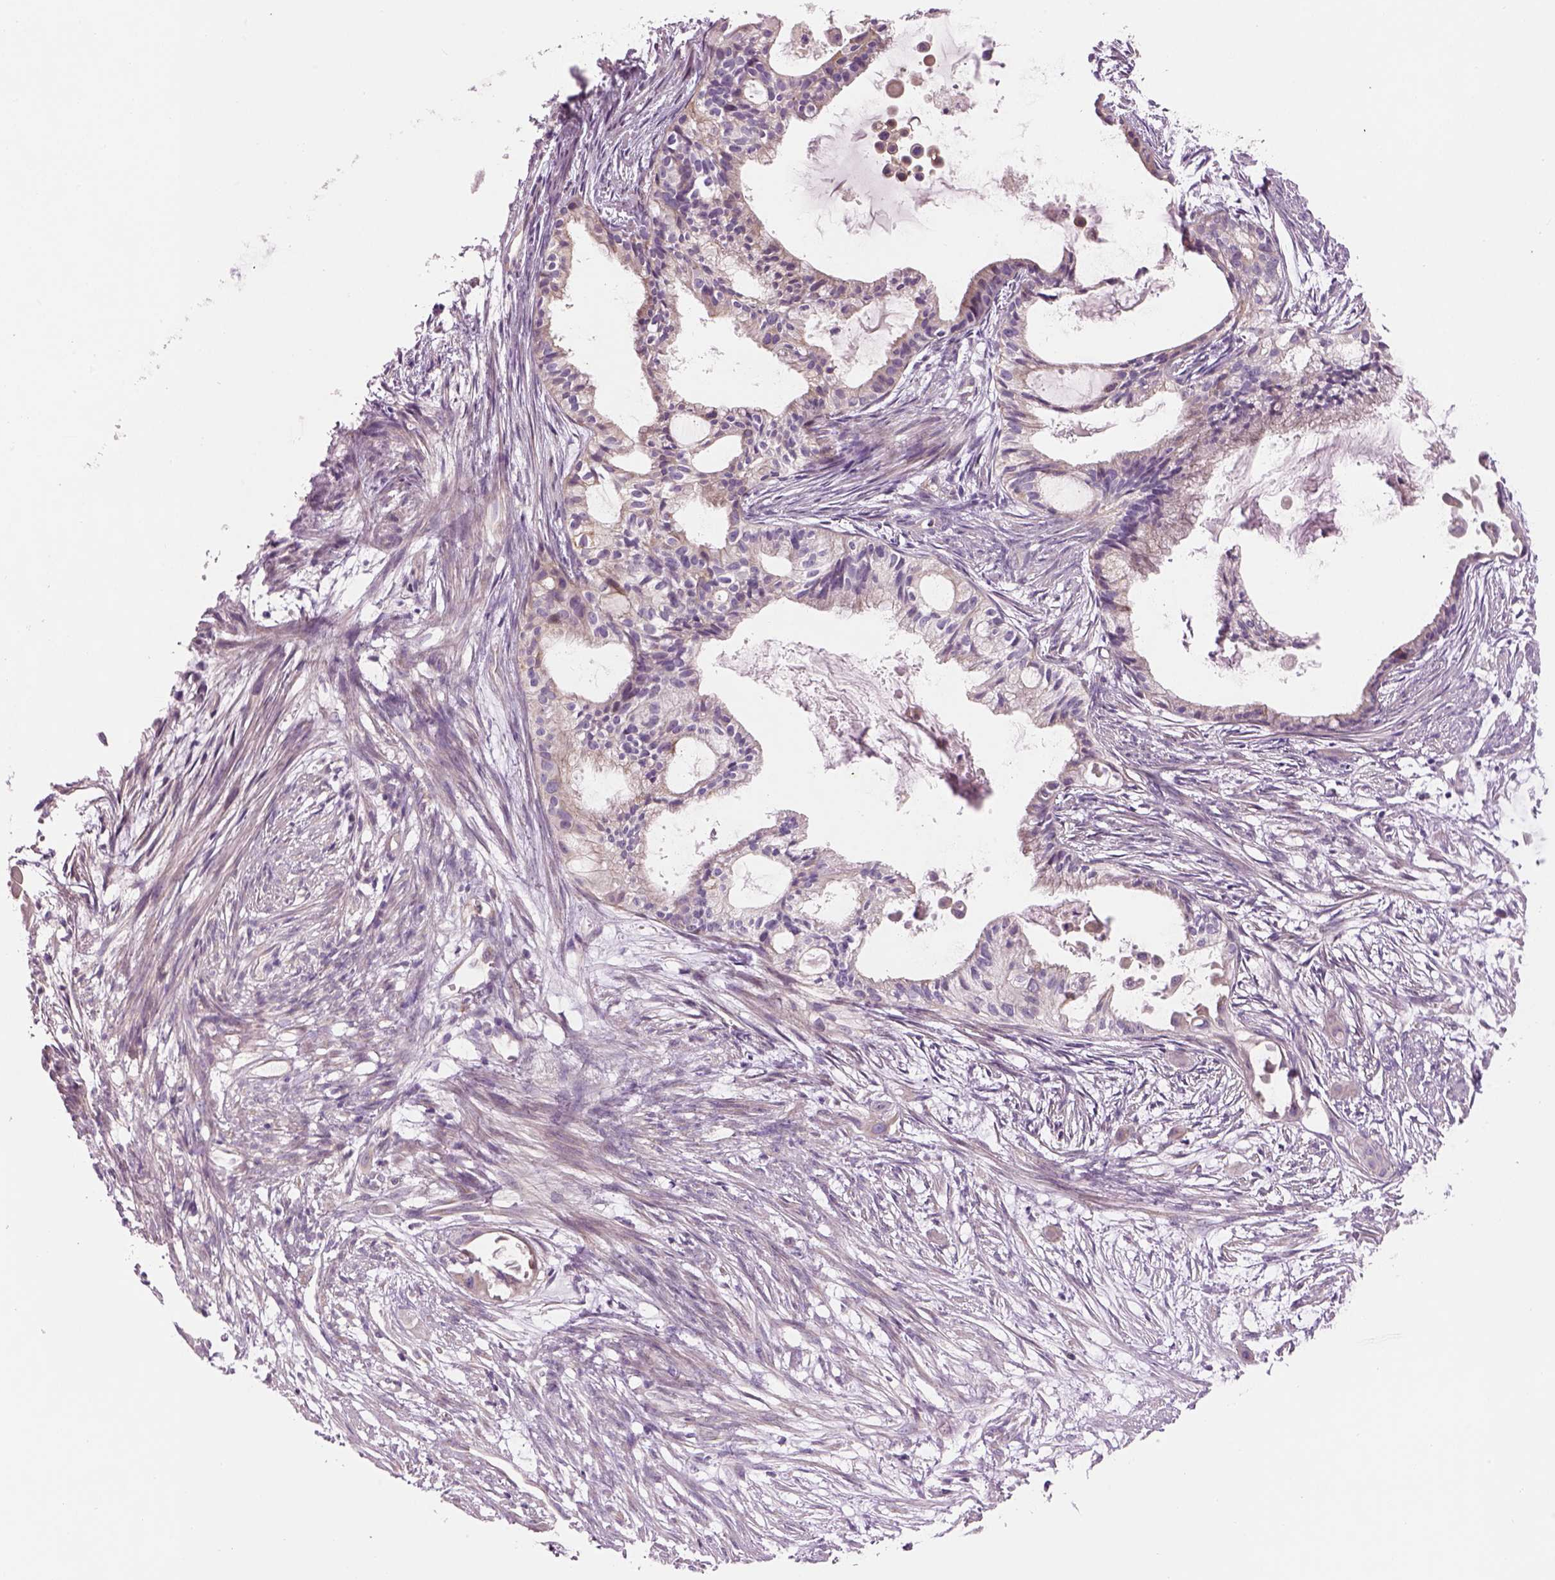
{"staining": {"intensity": "weak", "quantity": "25%-75%", "location": "cytoplasmic/membranous"}, "tissue": "endometrial cancer", "cell_type": "Tumor cells", "image_type": "cancer", "snomed": [{"axis": "morphology", "description": "Adenocarcinoma, NOS"}, {"axis": "topography", "description": "Endometrium"}], "caption": "Protein staining displays weak cytoplasmic/membranous staining in approximately 25%-75% of tumor cells in endometrial cancer. The protein of interest is shown in brown color, while the nuclei are stained blue.", "gene": "IFT52", "patient": {"sex": "female", "age": 86}}